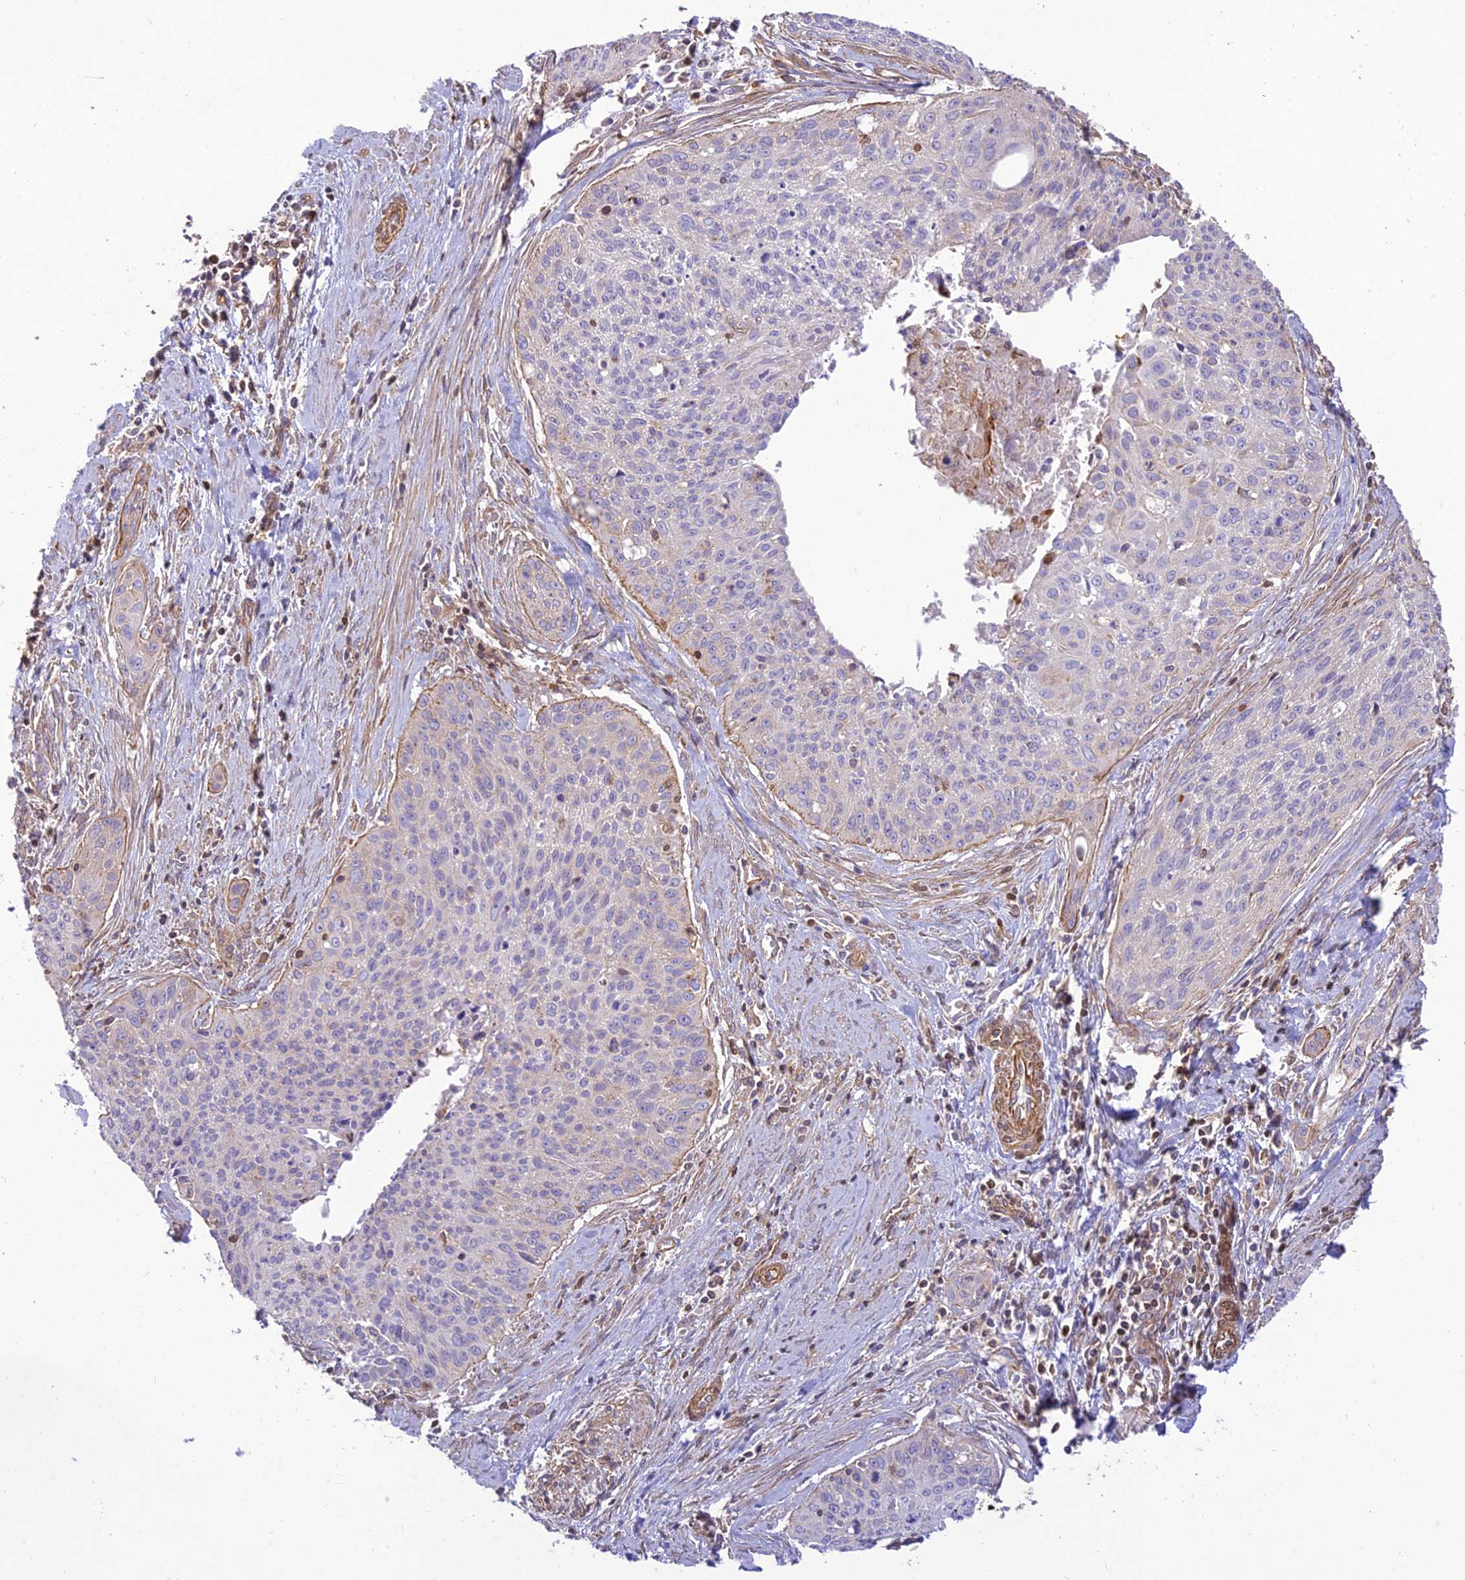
{"staining": {"intensity": "negative", "quantity": "none", "location": "none"}, "tissue": "cervical cancer", "cell_type": "Tumor cells", "image_type": "cancer", "snomed": [{"axis": "morphology", "description": "Squamous cell carcinoma, NOS"}, {"axis": "topography", "description": "Cervix"}], "caption": "Tumor cells are negative for brown protein staining in squamous cell carcinoma (cervical). (IHC, brightfield microscopy, high magnification).", "gene": "HPSE2", "patient": {"sex": "female", "age": 55}}